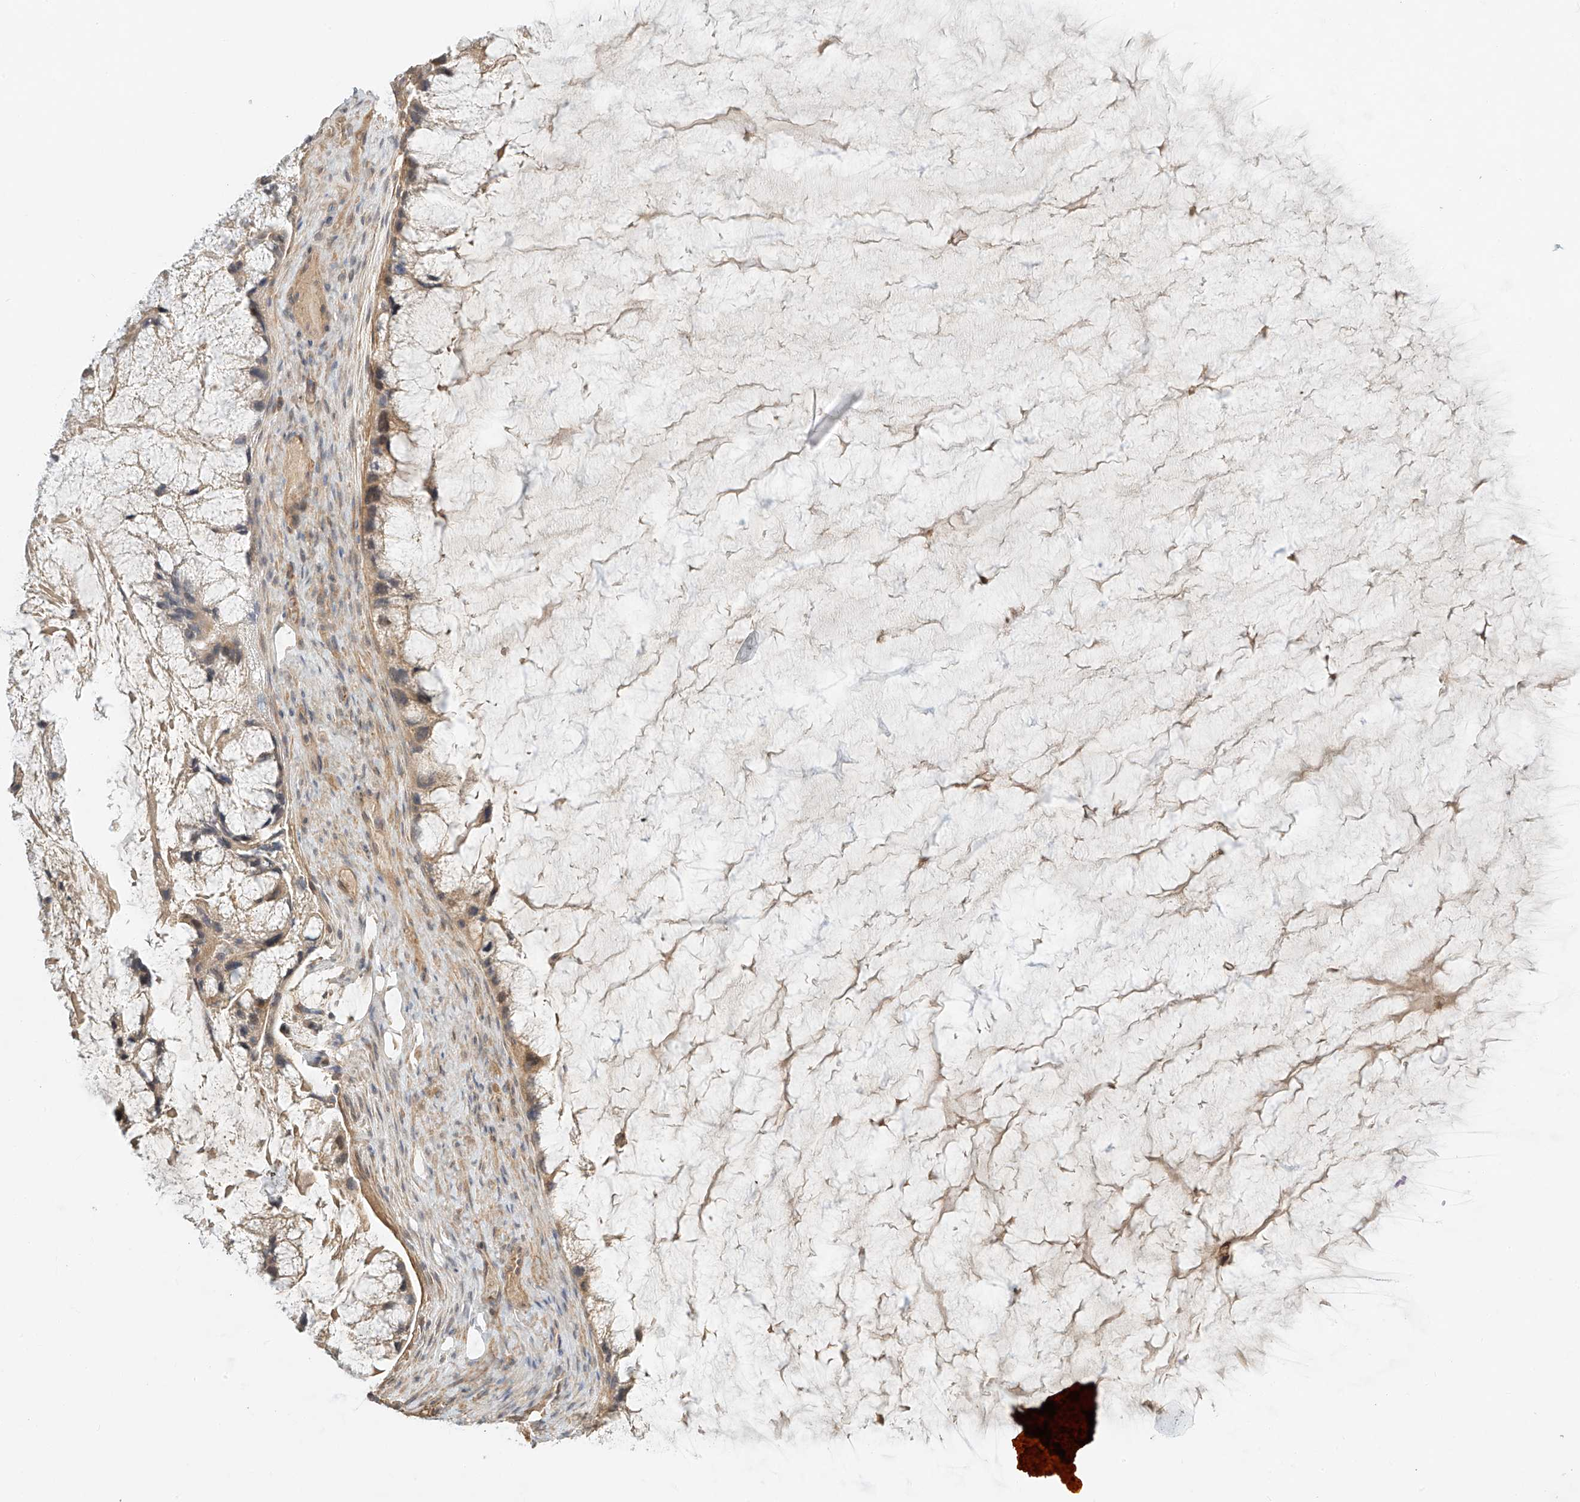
{"staining": {"intensity": "weak", "quantity": ">75%", "location": "cytoplasmic/membranous"}, "tissue": "ovarian cancer", "cell_type": "Tumor cells", "image_type": "cancer", "snomed": [{"axis": "morphology", "description": "Cystadenocarcinoma, mucinous, NOS"}, {"axis": "topography", "description": "Ovary"}], "caption": "Brown immunohistochemical staining in ovarian cancer reveals weak cytoplasmic/membranous staining in about >75% of tumor cells.", "gene": "CSMD3", "patient": {"sex": "female", "age": 37}}